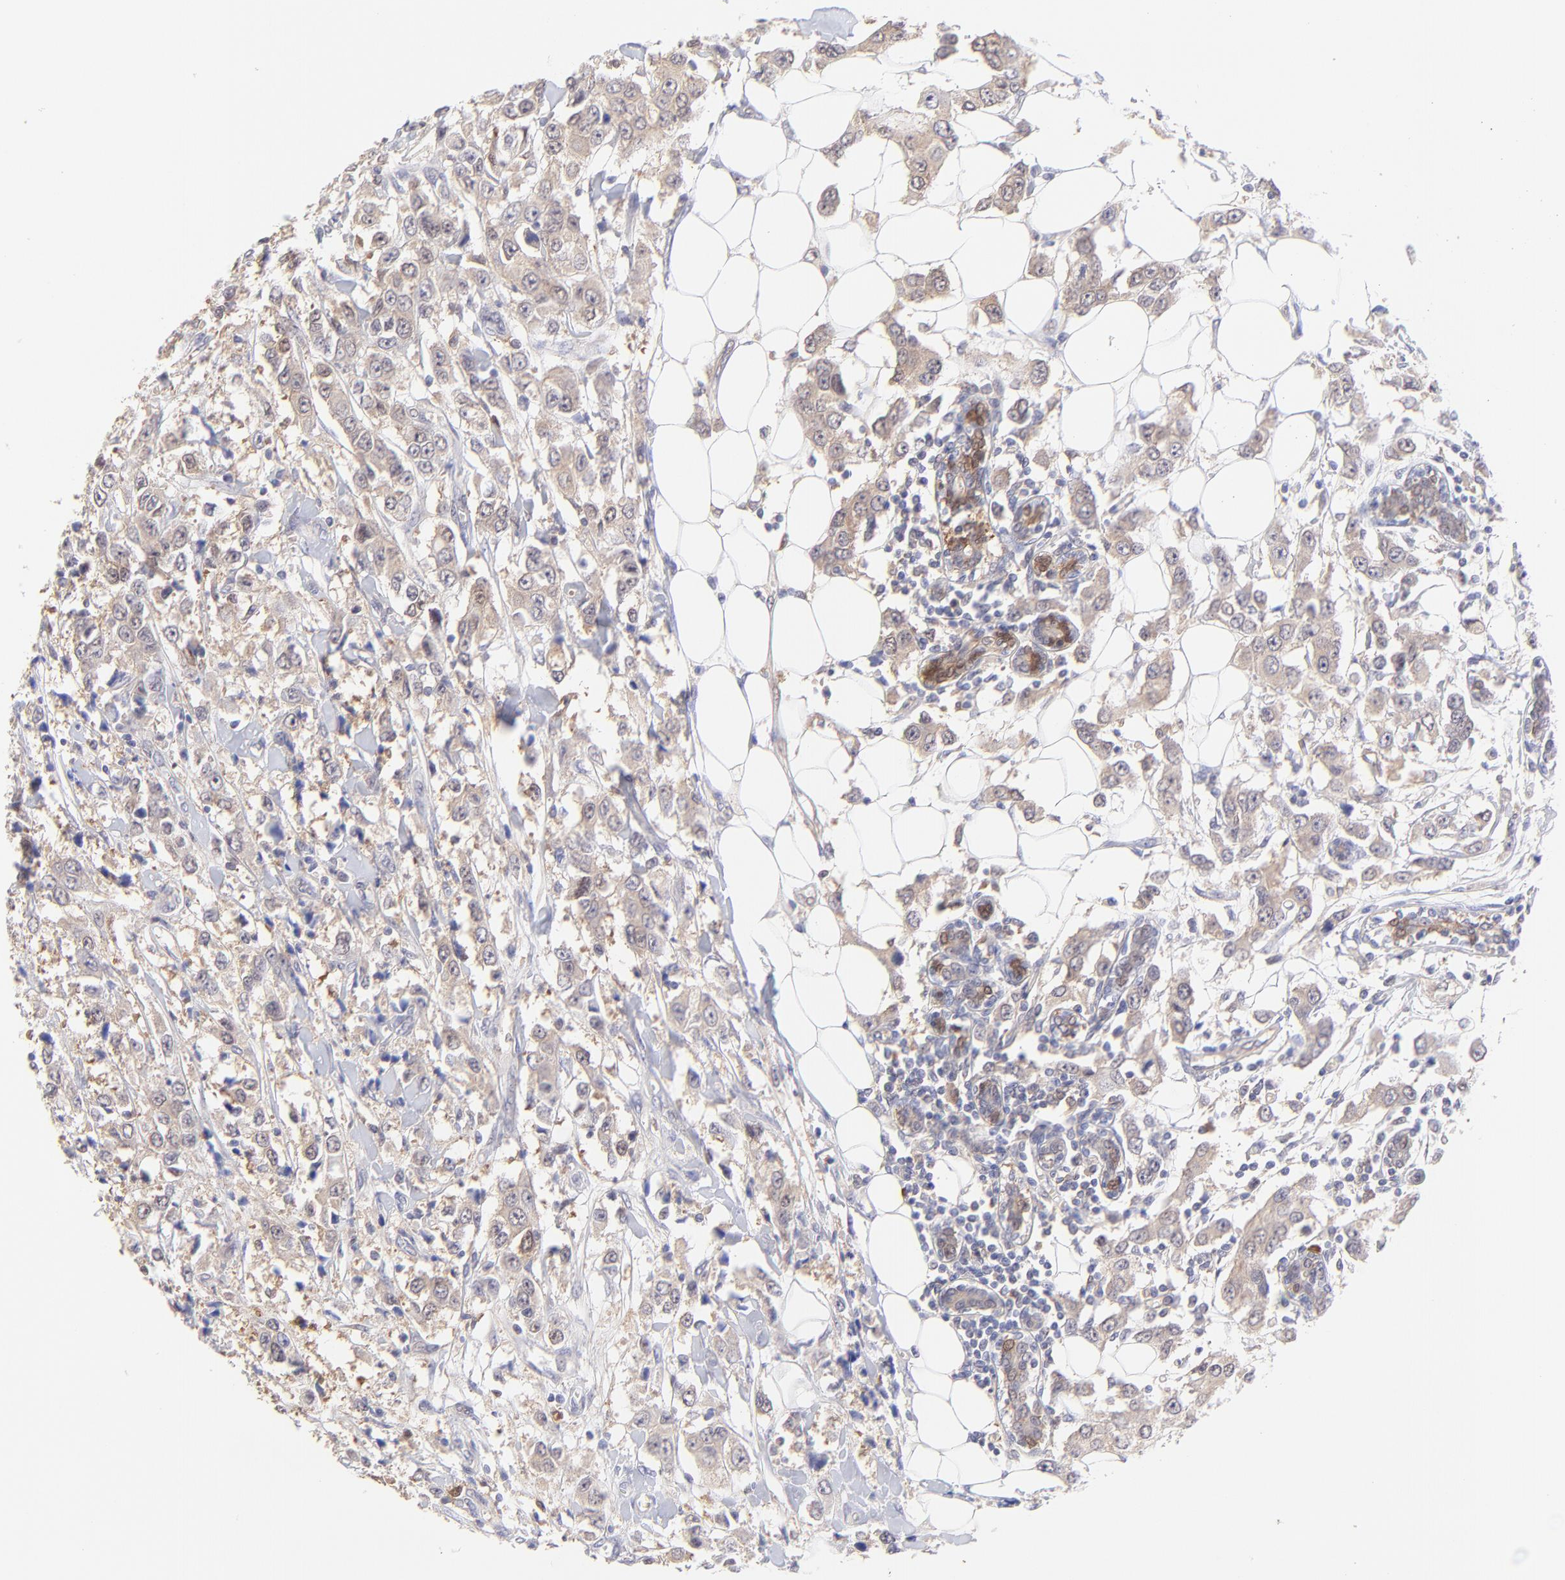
{"staining": {"intensity": "weak", "quantity": ">75%", "location": "cytoplasmic/membranous"}, "tissue": "breast cancer", "cell_type": "Tumor cells", "image_type": "cancer", "snomed": [{"axis": "morphology", "description": "Duct carcinoma"}, {"axis": "topography", "description": "Breast"}], "caption": "Immunohistochemistry (IHC) image of neoplastic tissue: human intraductal carcinoma (breast) stained using immunohistochemistry shows low levels of weak protein expression localized specifically in the cytoplasmic/membranous of tumor cells, appearing as a cytoplasmic/membranous brown color.", "gene": "HYAL1", "patient": {"sex": "female", "age": 58}}